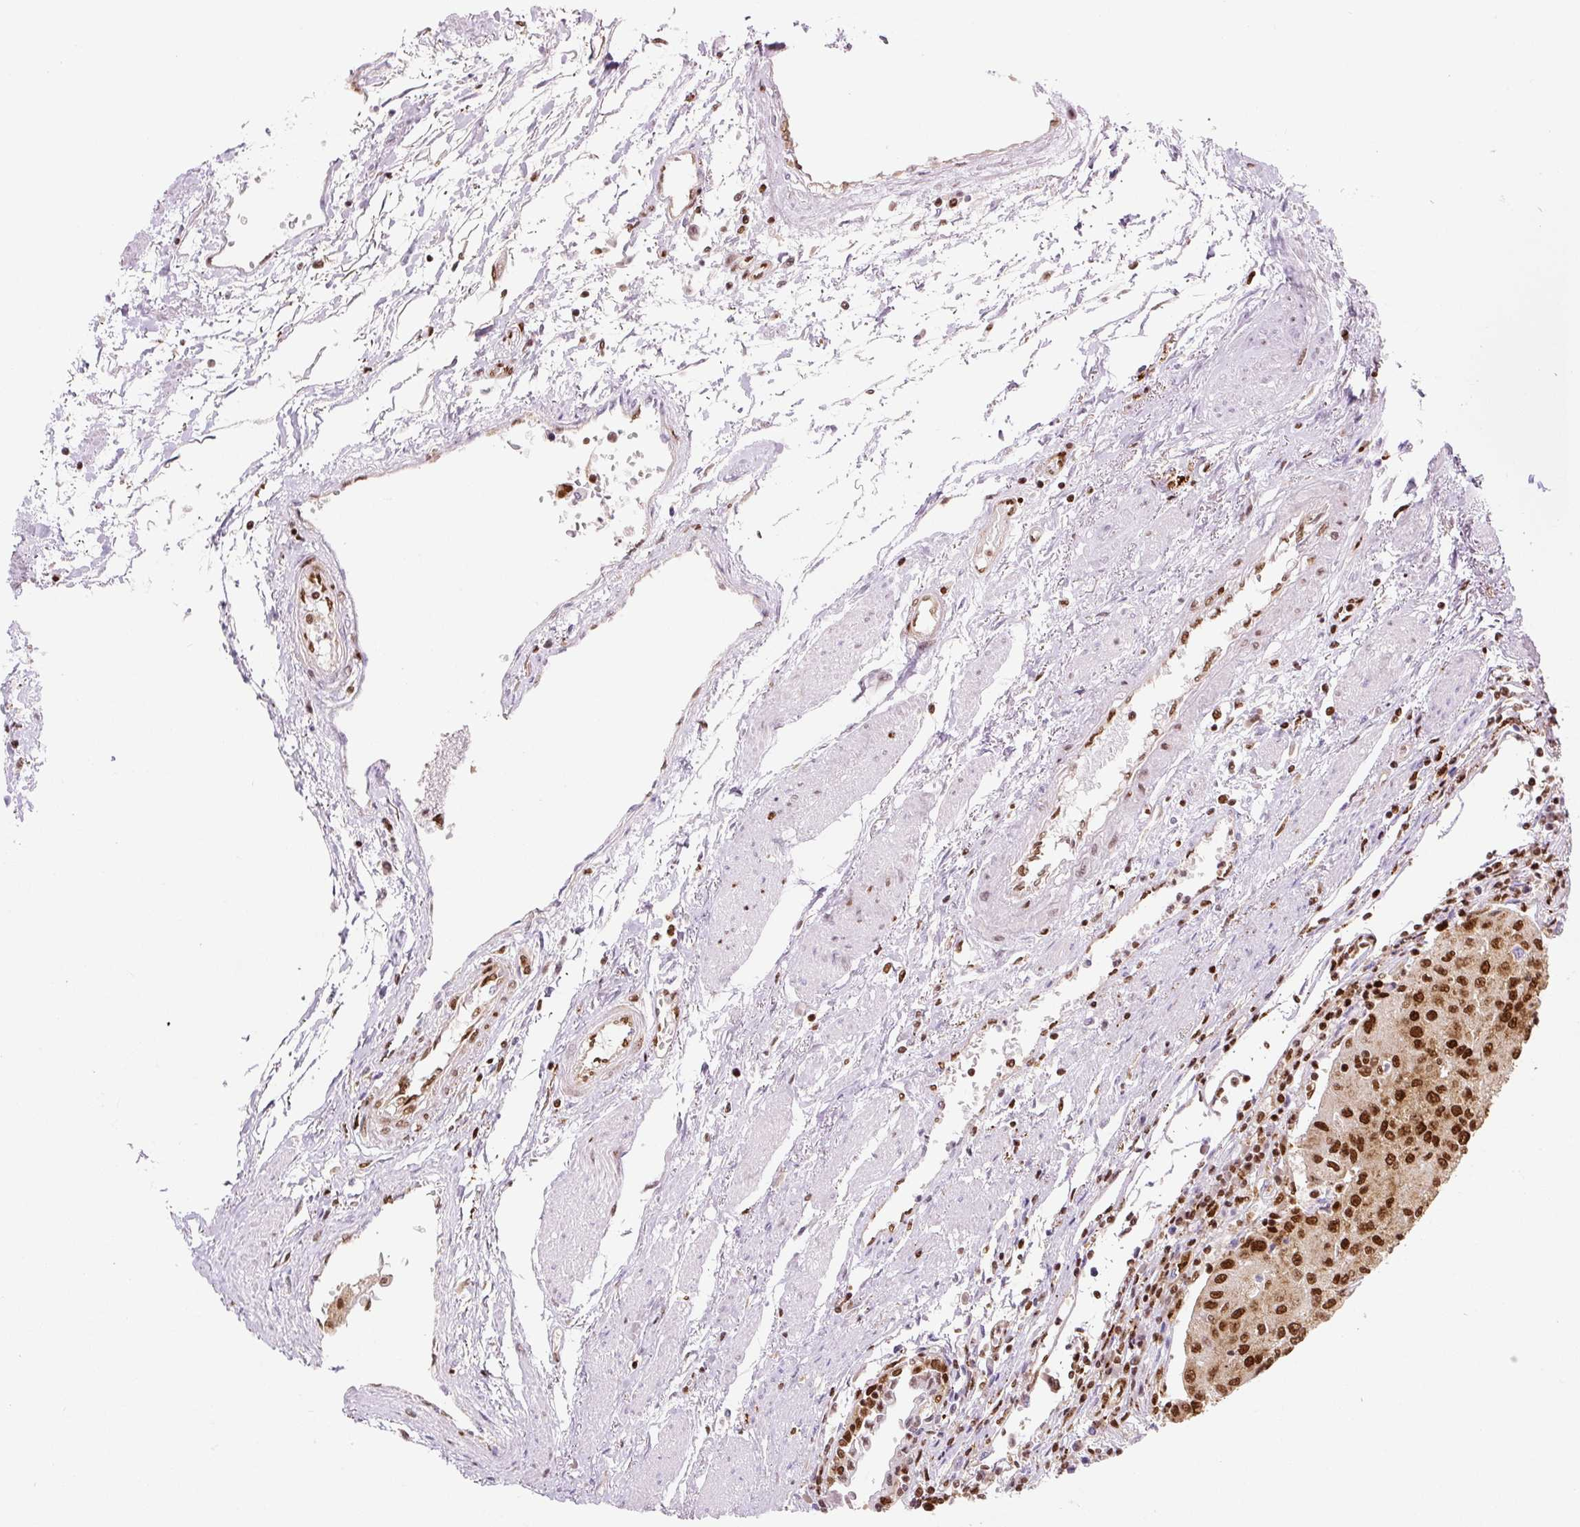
{"staining": {"intensity": "strong", "quantity": ">75%", "location": "nuclear"}, "tissue": "urothelial cancer", "cell_type": "Tumor cells", "image_type": "cancer", "snomed": [{"axis": "morphology", "description": "Urothelial carcinoma, High grade"}, {"axis": "topography", "description": "Urinary bladder"}], "caption": "There is high levels of strong nuclear staining in tumor cells of urothelial carcinoma (high-grade), as demonstrated by immunohistochemical staining (brown color).", "gene": "FUS", "patient": {"sex": "female", "age": 85}}